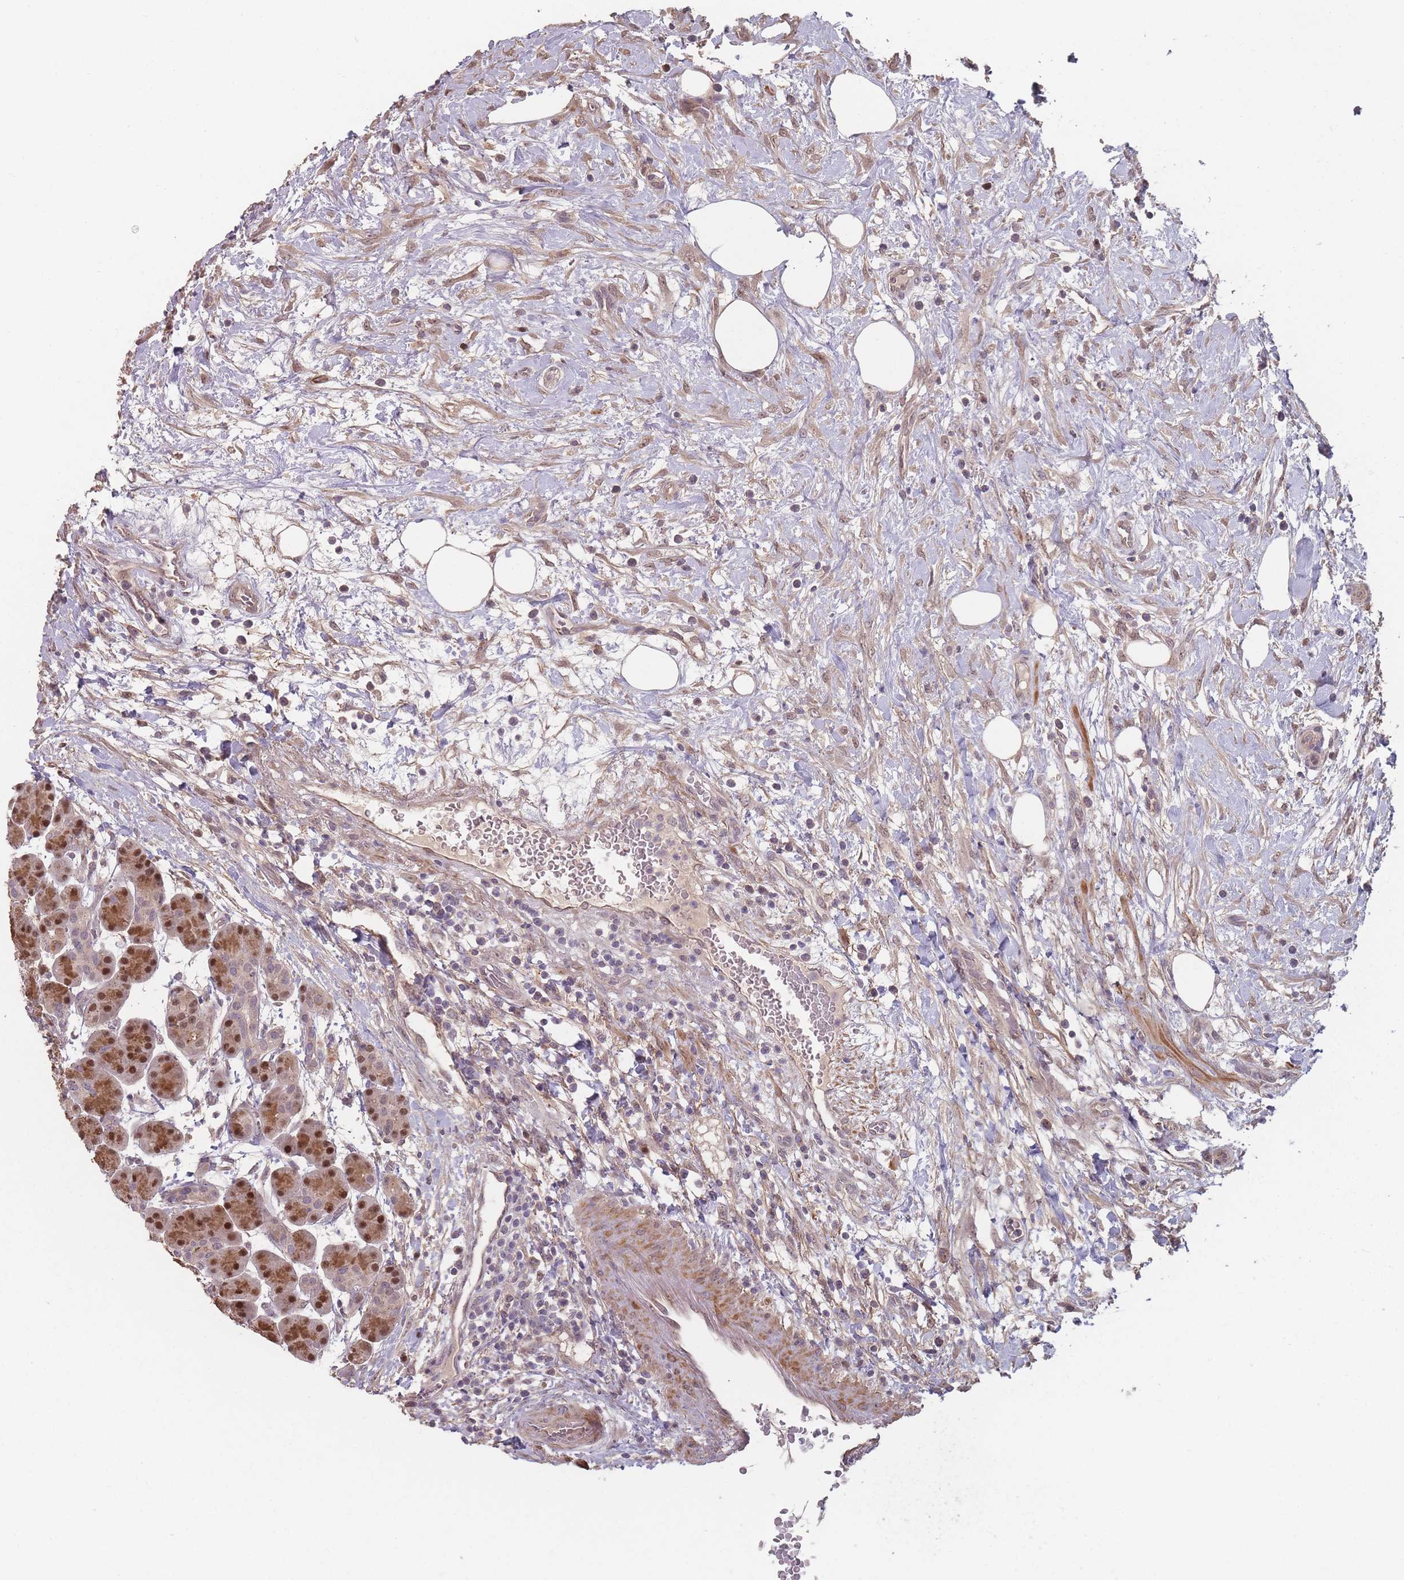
{"staining": {"intensity": "strong", "quantity": ">75%", "location": "cytoplasmic/membranous,nuclear"}, "tissue": "pancreas", "cell_type": "Exocrine glandular cells", "image_type": "normal", "snomed": [{"axis": "morphology", "description": "Normal tissue, NOS"}, {"axis": "topography", "description": "Pancreas"}], "caption": "Pancreas stained for a protein (brown) displays strong cytoplasmic/membranous,nuclear positive expression in about >75% of exocrine glandular cells.", "gene": "ERCC6L", "patient": {"sex": "male", "age": 63}}